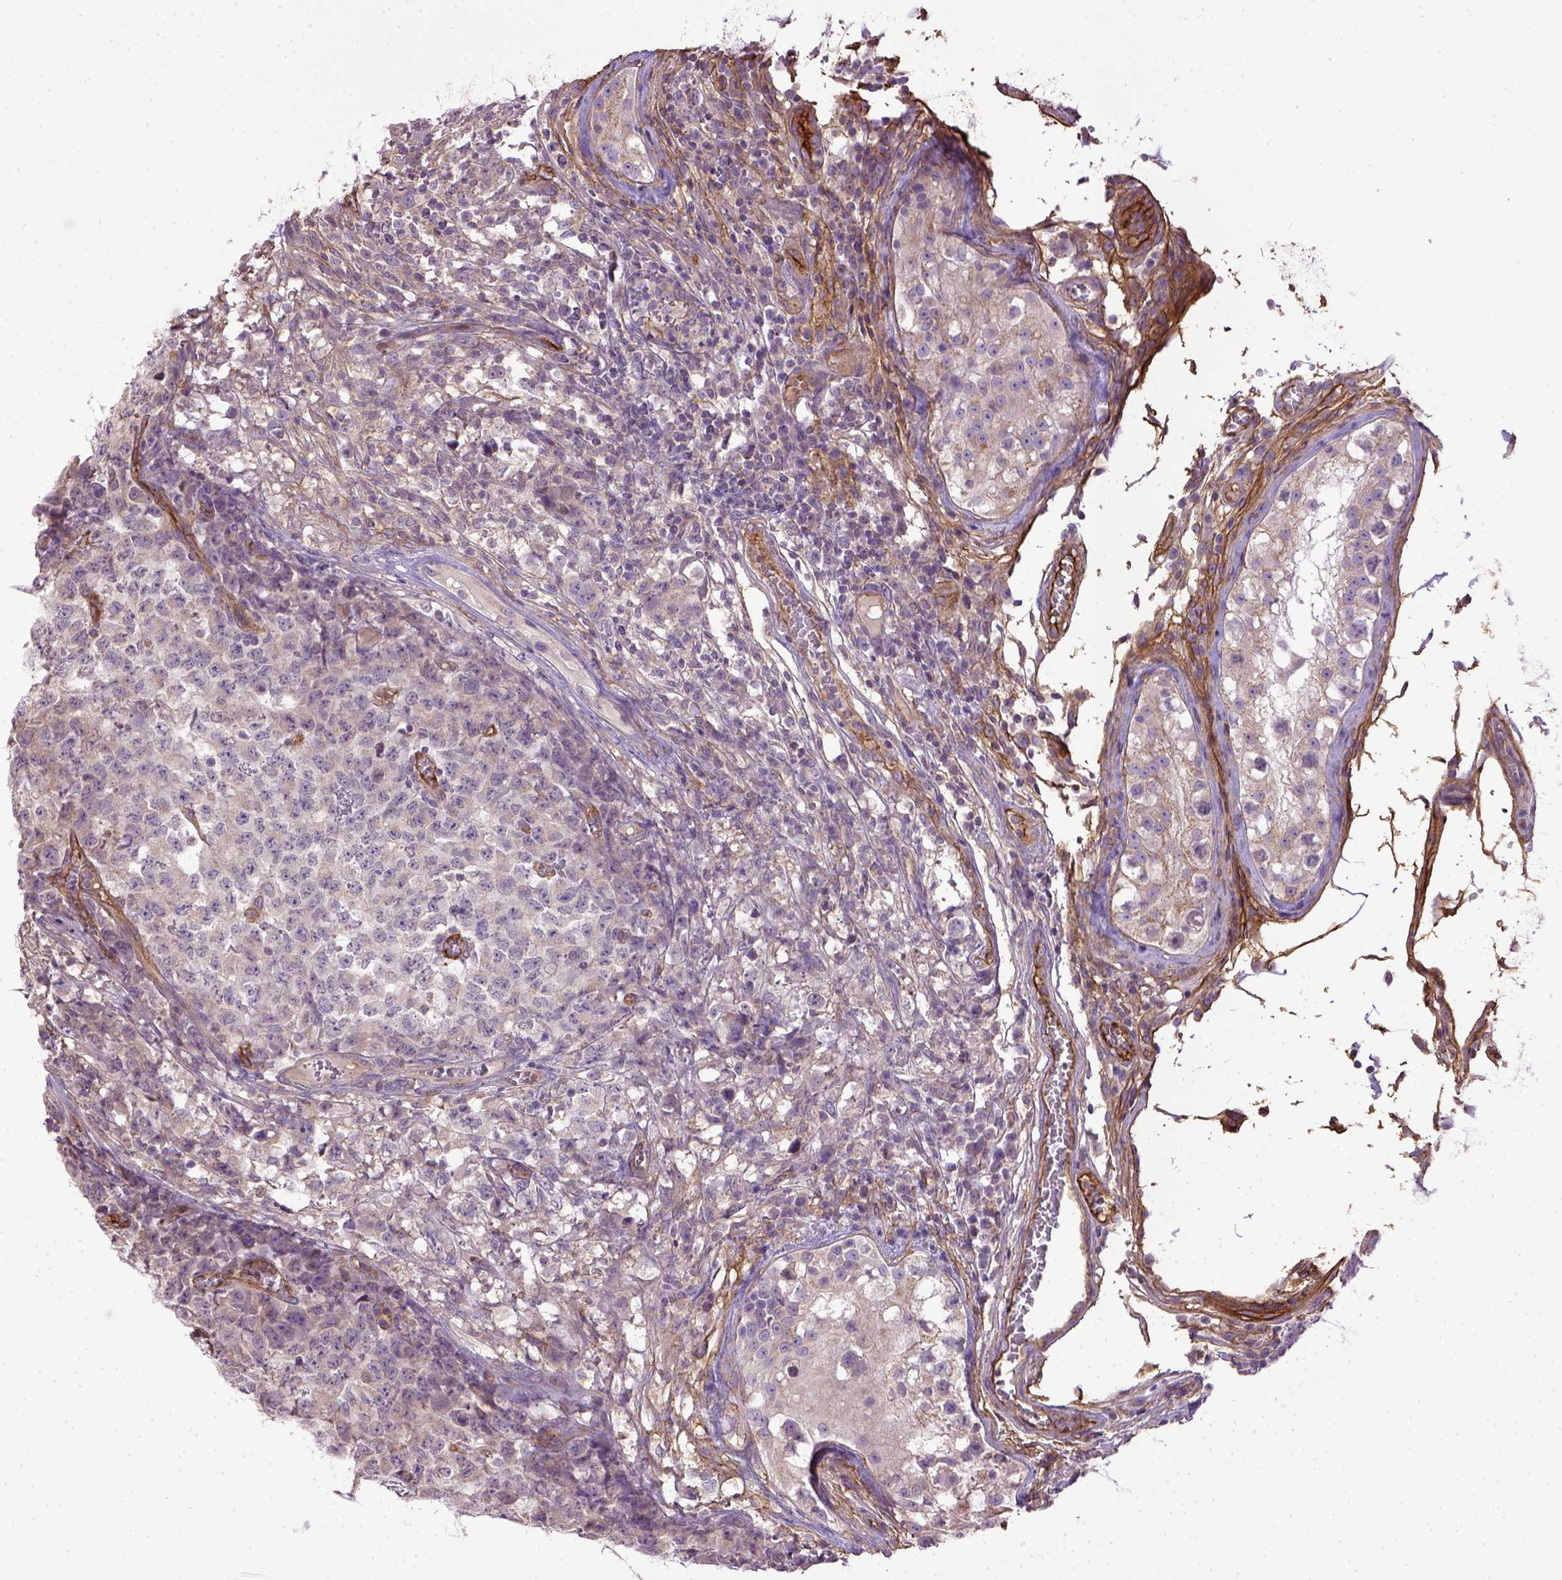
{"staining": {"intensity": "negative", "quantity": "none", "location": "none"}, "tissue": "testis cancer", "cell_type": "Tumor cells", "image_type": "cancer", "snomed": [{"axis": "morphology", "description": "Carcinoma, Embryonal, NOS"}, {"axis": "topography", "description": "Testis"}], "caption": "Photomicrograph shows no protein expression in tumor cells of testis embryonal carcinoma tissue.", "gene": "ENG", "patient": {"sex": "male", "age": 23}}